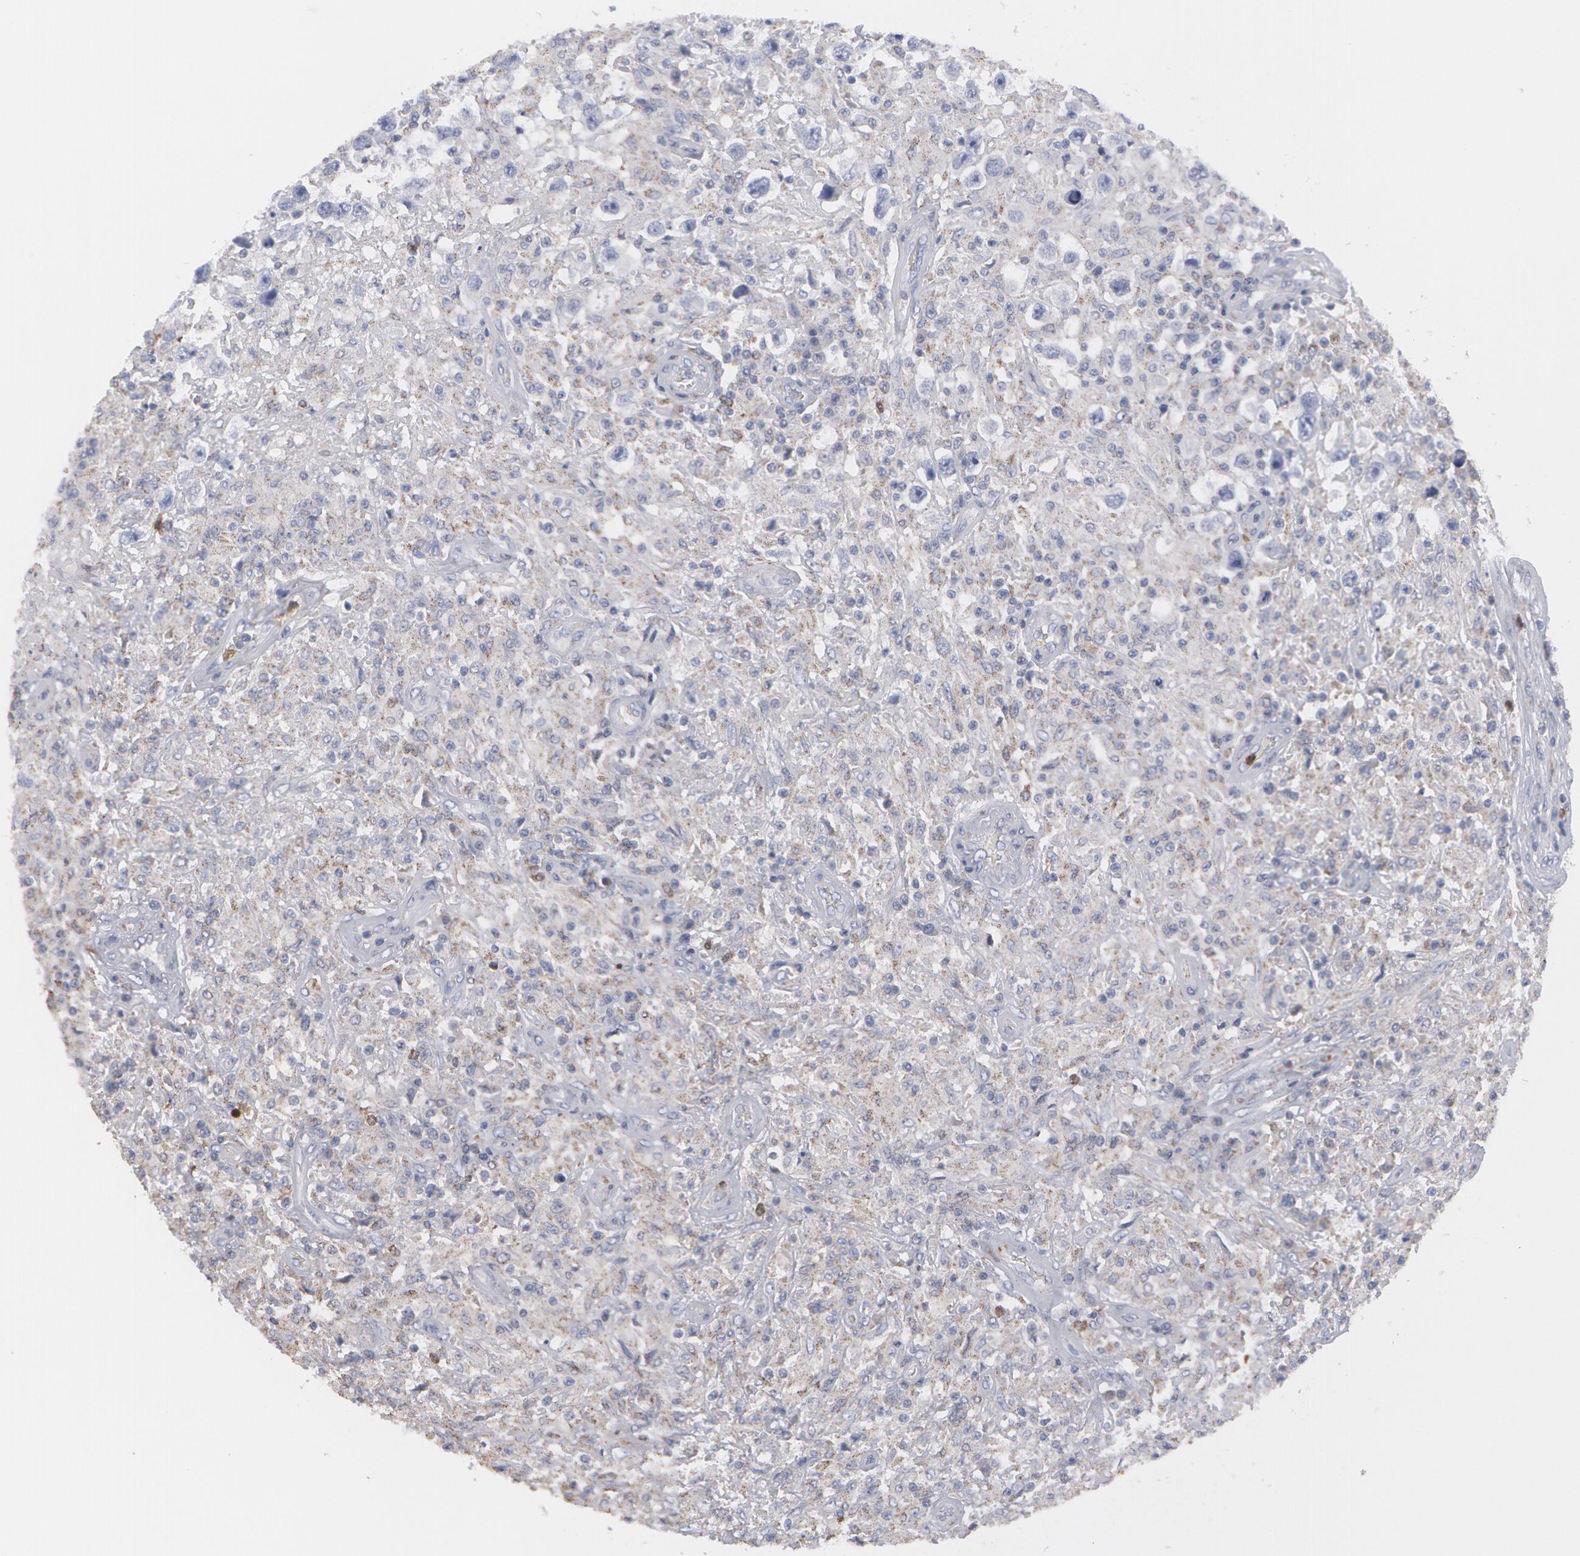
{"staining": {"intensity": "weak", "quantity": "25%-75%", "location": "cytoplasmic/membranous"}, "tissue": "testis cancer", "cell_type": "Tumor cells", "image_type": "cancer", "snomed": [{"axis": "morphology", "description": "Seminoma, NOS"}, {"axis": "topography", "description": "Testis"}], "caption": "Immunohistochemical staining of human seminoma (testis) exhibits low levels of weak cytoplasmic/membranous positivity in about 25%-75% of tumor cells. Immunohistochemistry (ihc) stains the protein in brown and the nuclei are stained blue.", "gene": "CAT", "patient": {"sex": "male", "age": 34}}